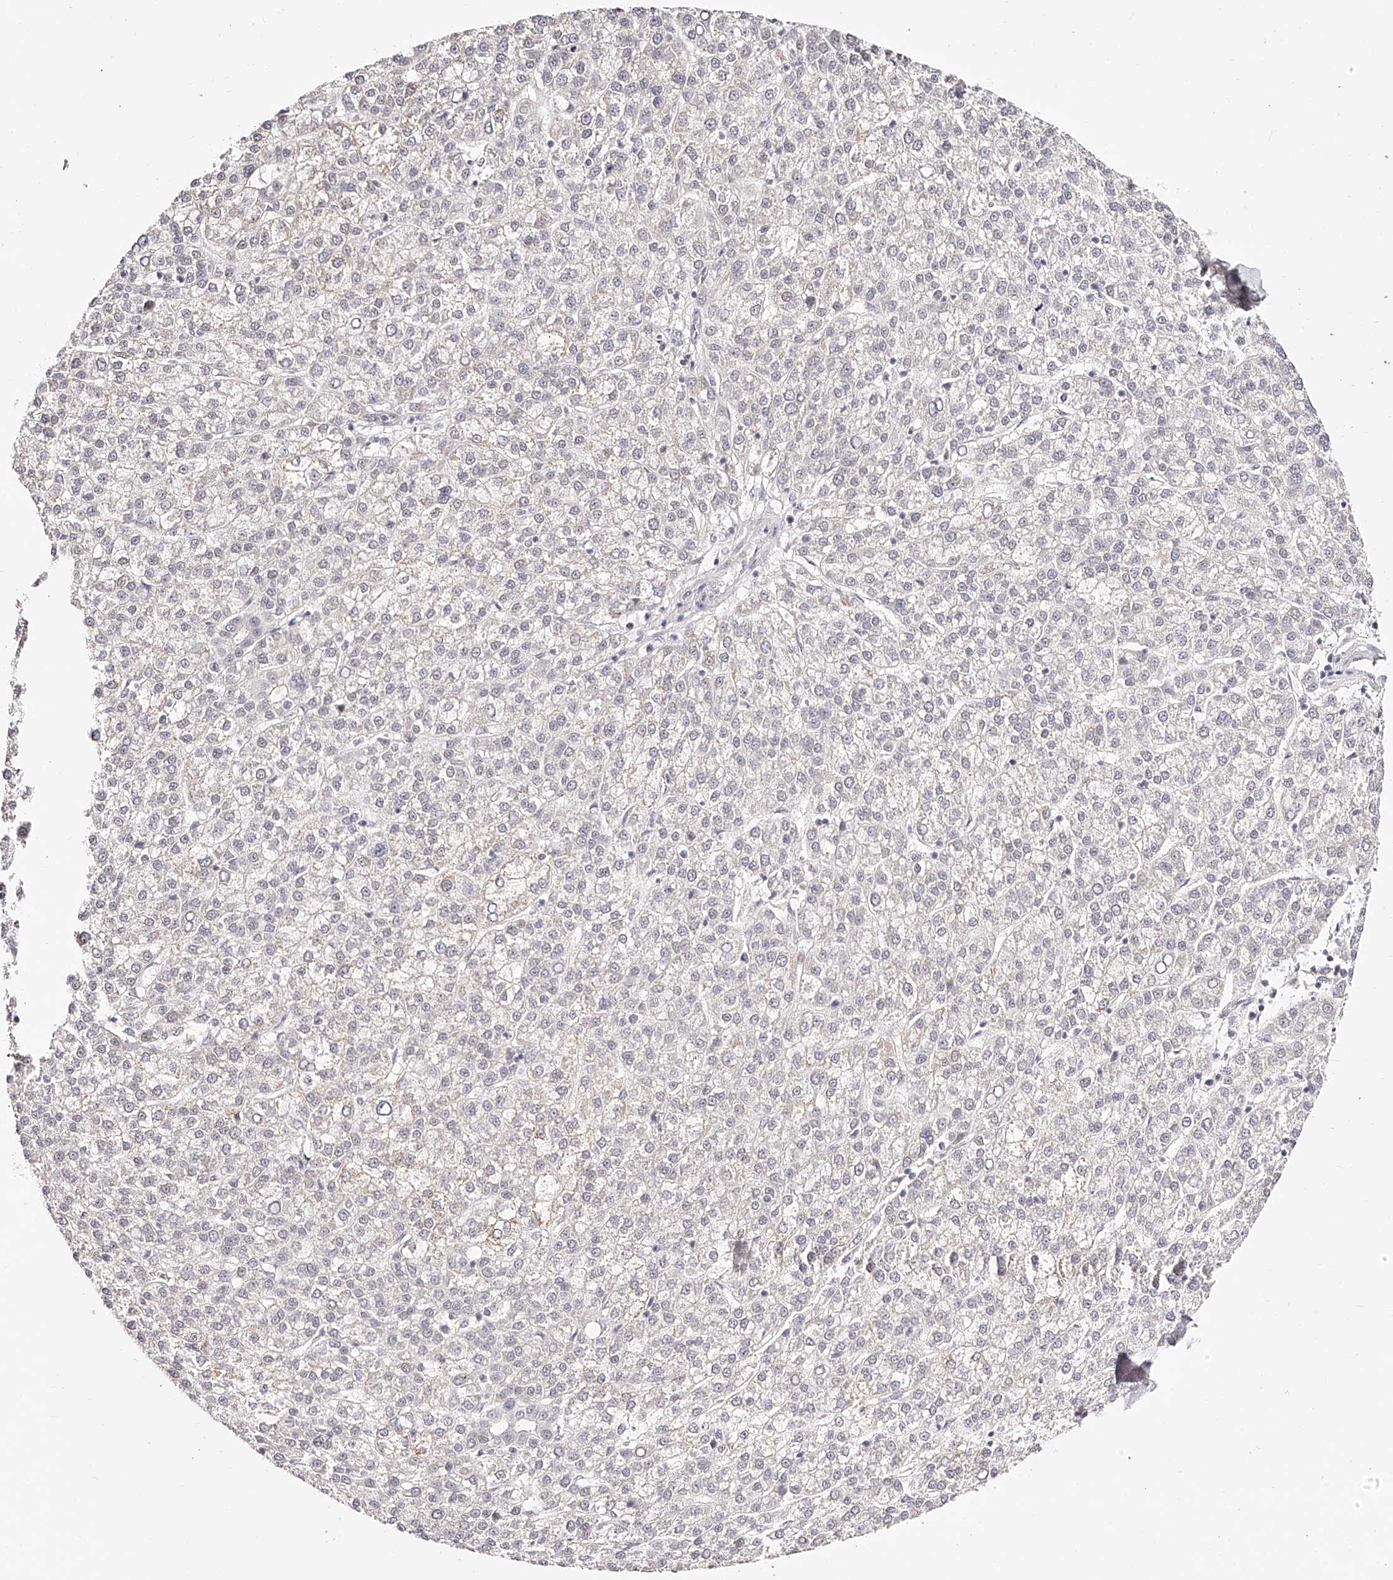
{"staining": {"intensity": "negative", "quantity": "none", "location": "none"}, "tissue": "liver cancer", "cell_type": "Tumor cells", "image_type": "cancer", "snomed": [{"axis": "morphology", "description": "Carcinoma, Hepatocellular, NOS"}, {"axis": "topography", "description": "Liver"}], "caption": "A photomicrograph of human liver hepatocellular carcinoma is negative for staining in tumor cells.", "gene": "USF3", "patient": {"sex": "female", "age": 58}}